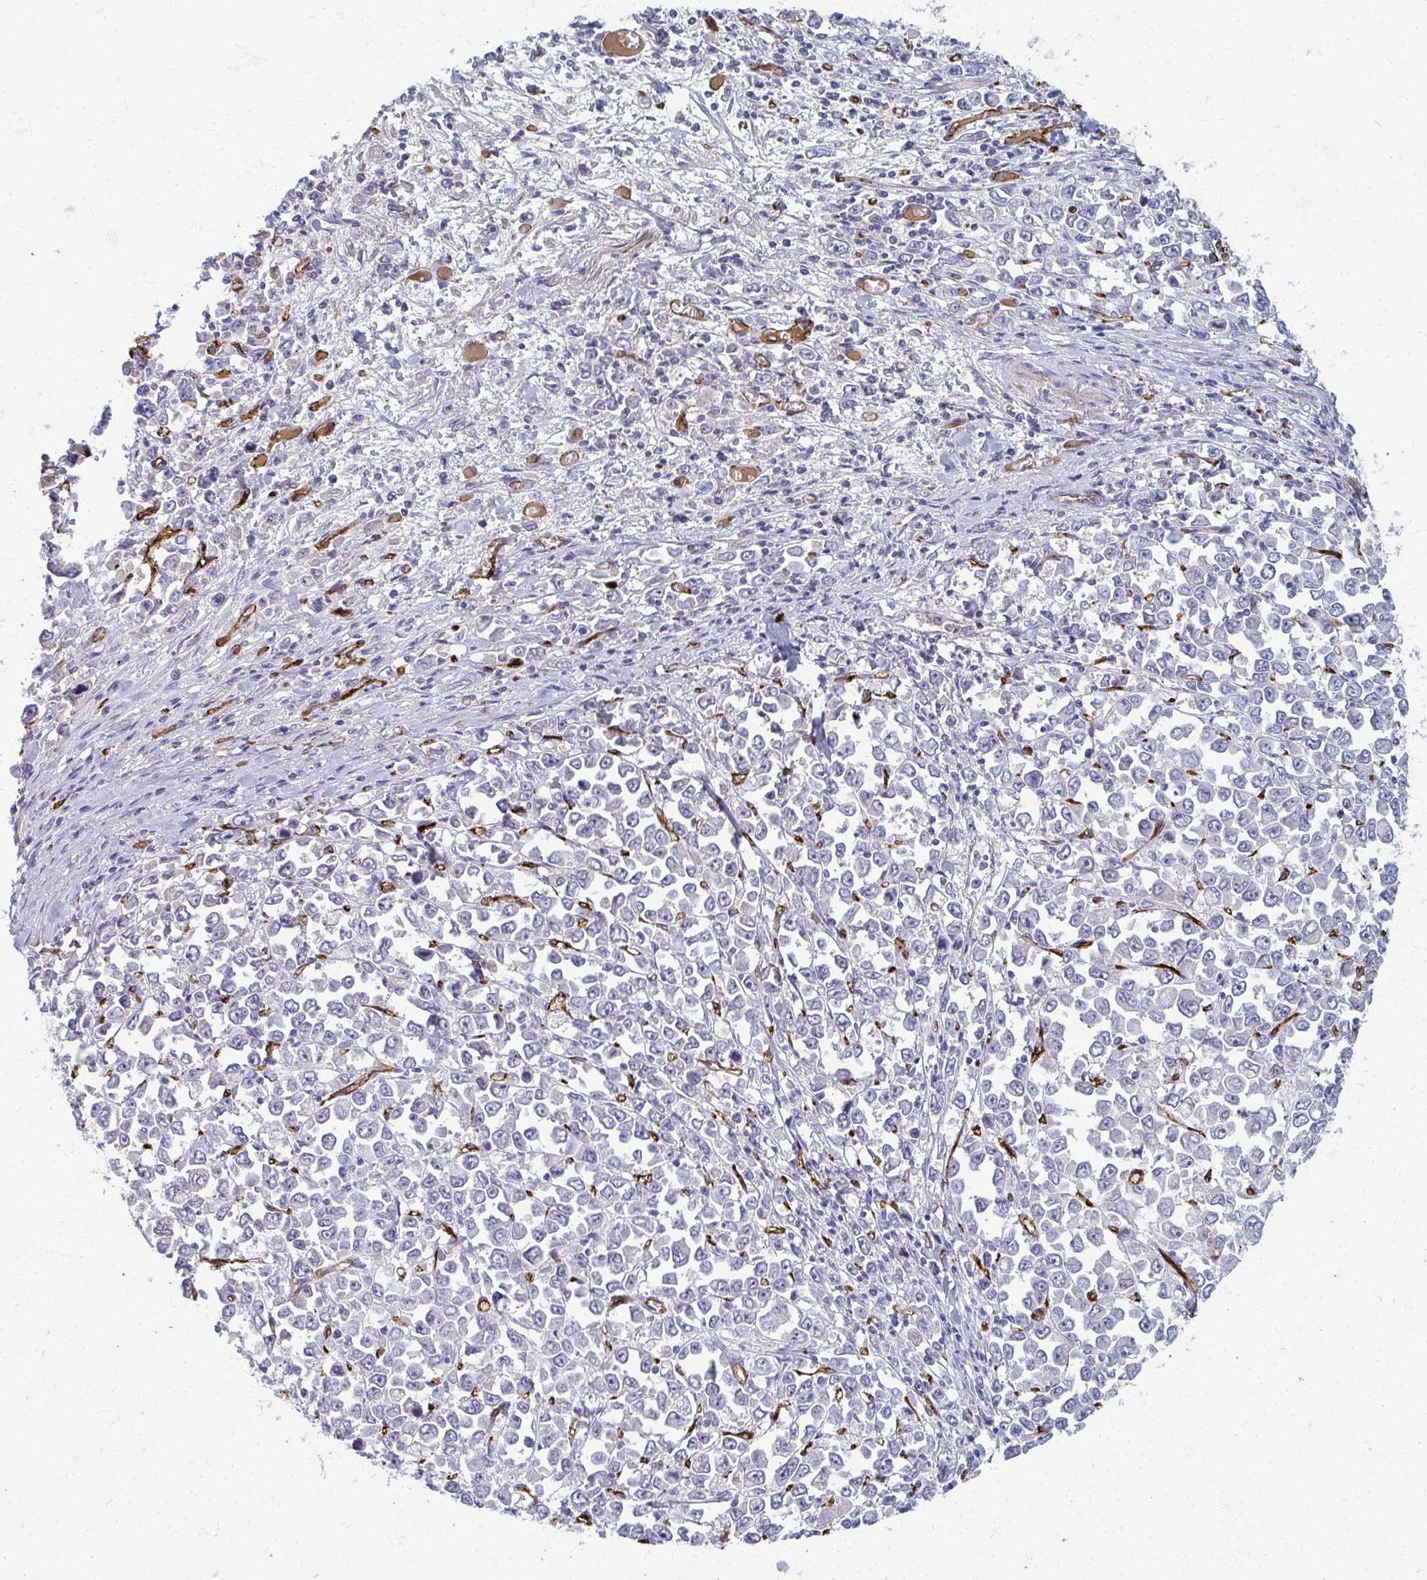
{"staining": {"intensity": "negative", "quantity": "none", "location": "none"}, "tissue": "stomach cancer", "cell_type": "Tumor cells", "image_type": "cancer", "snomed": [{"axis": "morphology", "description": "Adenocarcinoma, NOS"}, {"axis": "topography", "description": "Stomach, upper"}], "caption": "The histopathology image shows no staining of tumor cells in stomach cancer. (DAB (3,3'-diaminobenzidine) immunohistochemistry (IHC), high magnification).", "gene": "ADIPOQ", "patient": {"sex": "male", "age": 70}}